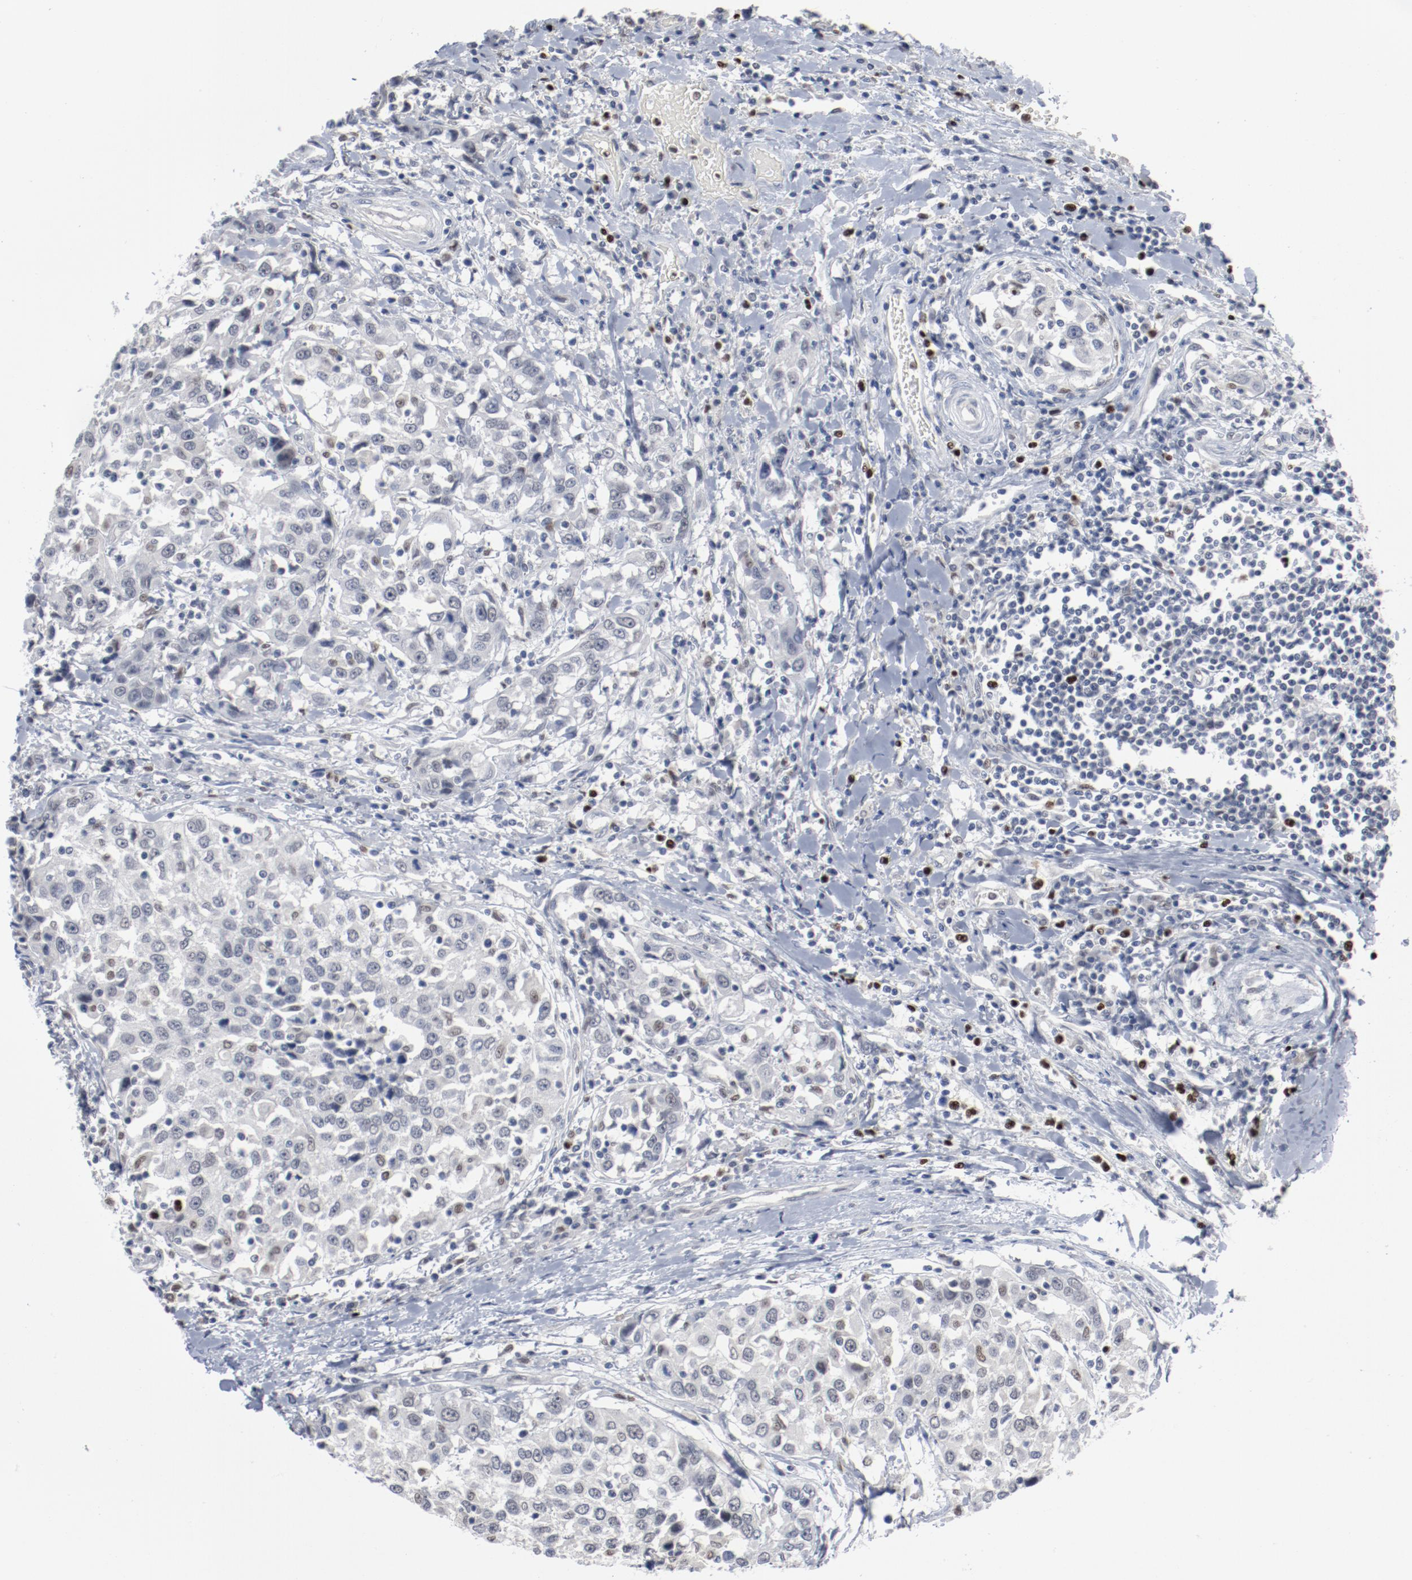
{"staining": {"intensity": "negative", "quantity": "none", "location": "none"}, "tissue": "urothelial cancer", "cell_type": "Tumor cells", "image_type": "cancer", "snomed": [{"axis": "morphology", "description": "Urothelial carcinoma, High grade"}, {"axis": "topography", "description": "Urinary bladder"}], "caption": "Tumor cells show no significant protein positivity in urothelial cancer.", "gene": "FOXN2", "patient": {"sex": "female", "age": 80}}